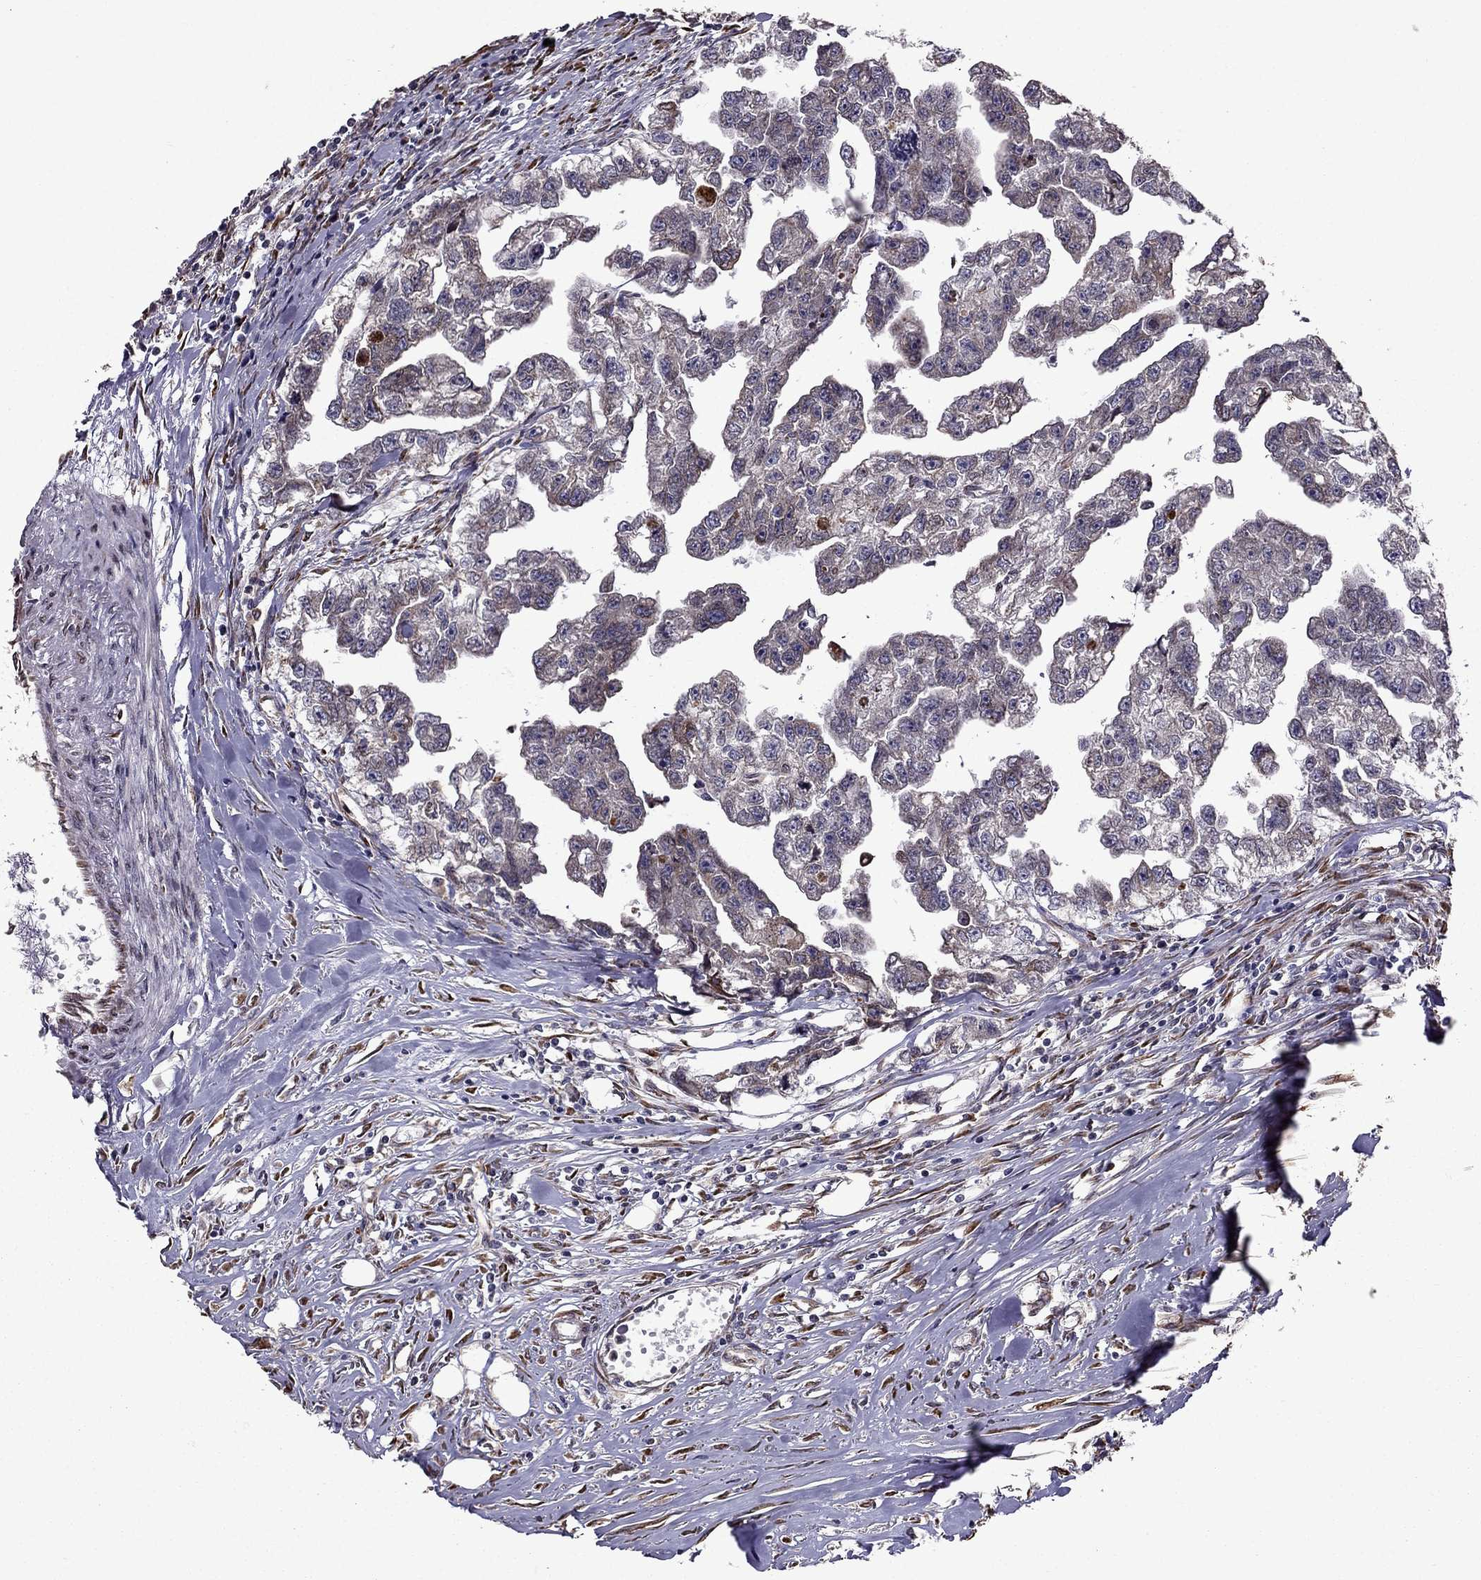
{"staining": {"intensity": "weak", "quantity": "<25%", "location": "cytoplasmic/membranous"}, "tissue": "testis cancer", "cell_type": "Tumor cells", "image_type": "cancer", "snomed": [{"axis": "morphology", "description": "Carcinoma, Embryonal, NOS"}, {"axis": "morphology", "description": "Teratoma, malignant, NOS"}, {"axis": "topography", "description": "Testis"}], "caption": "The image displays no staining of tumor cells in testis cancer.", "gene": "IKBIP", "patient": {"sex": "male", "age": 44}}